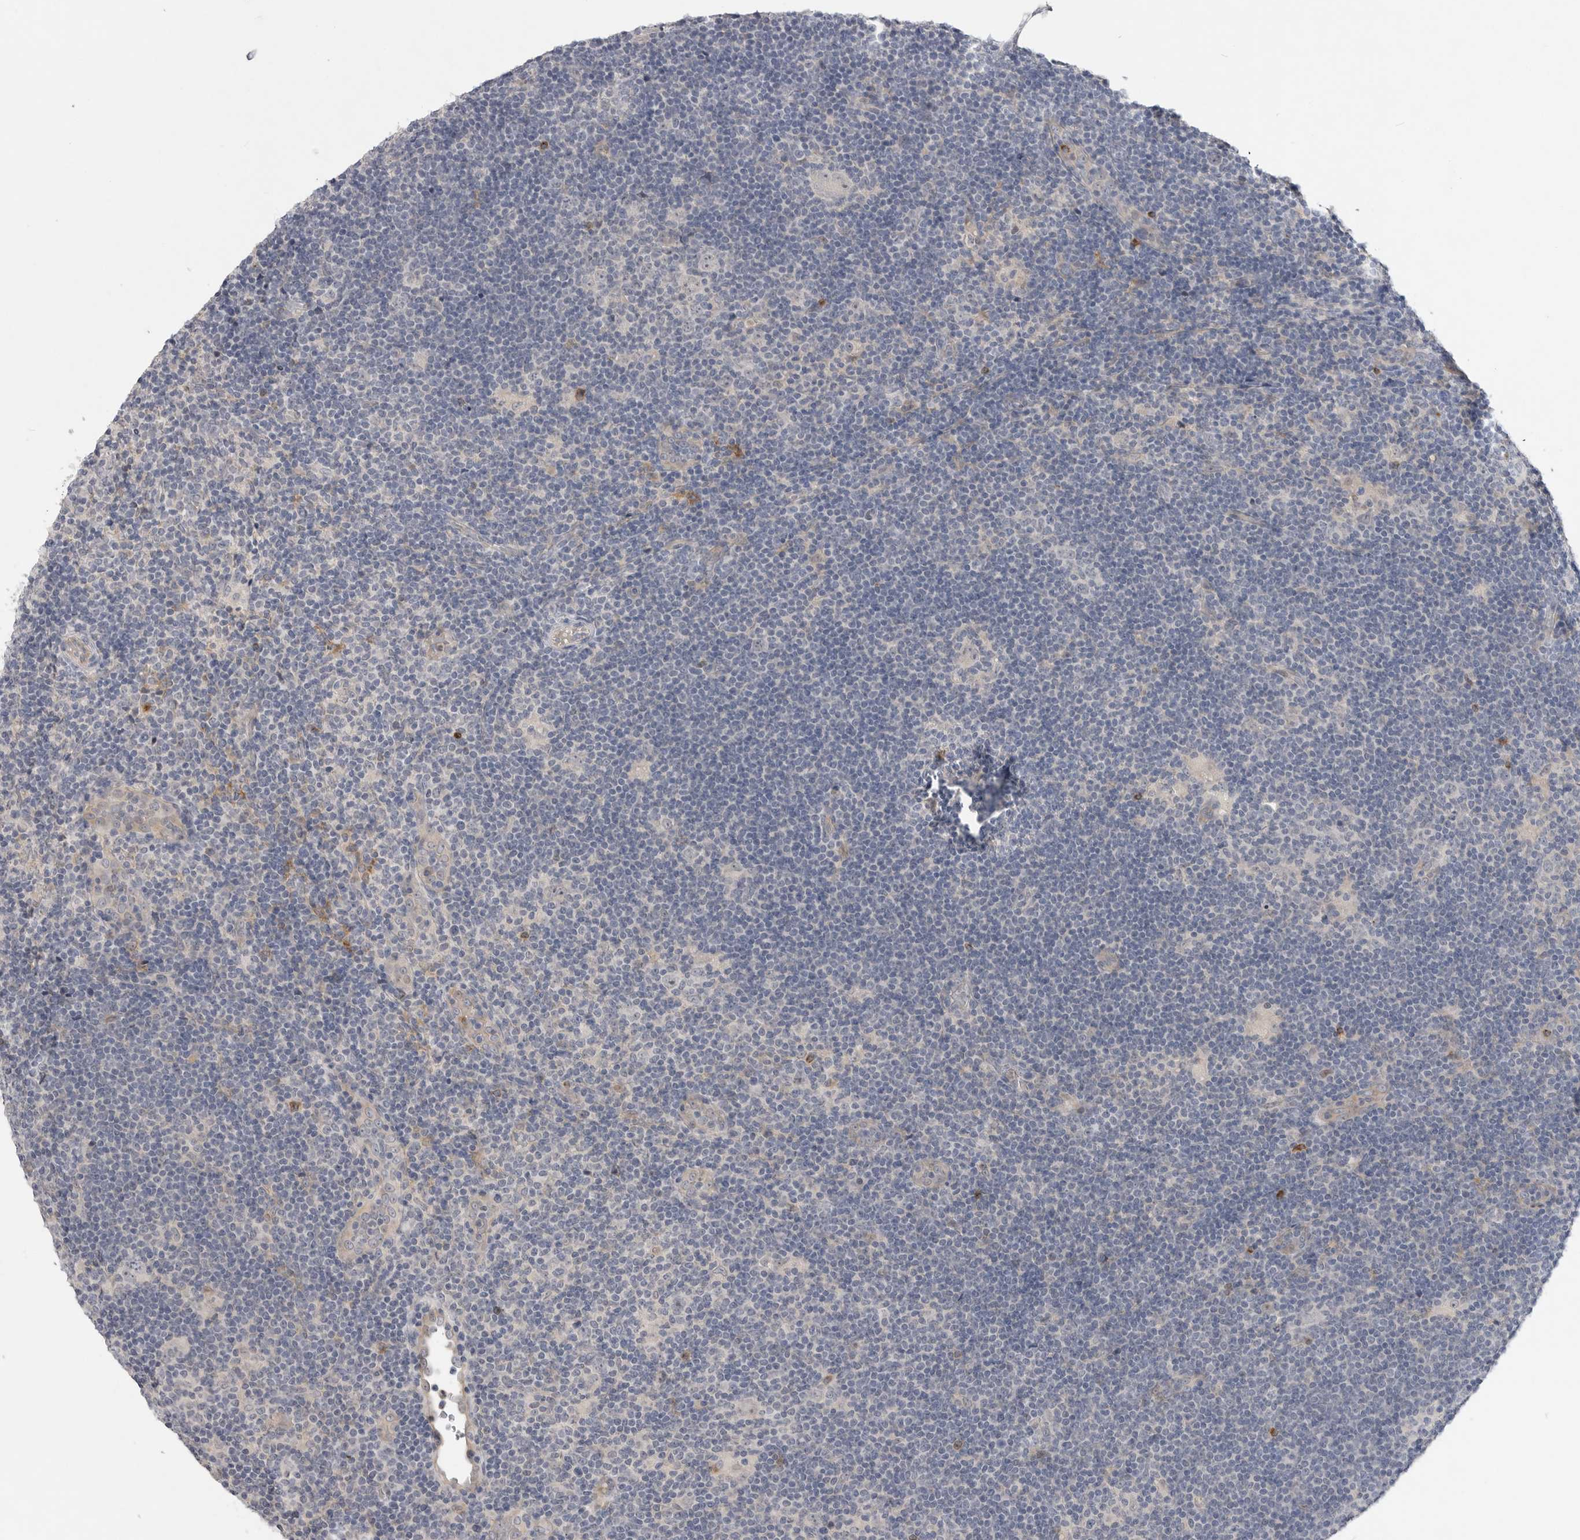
{"staining": {"intensity": "negative", "quantity": "none", "location": "none"}, "tissue": "lymphoma", "cell_type": "Tumor cells", "image_type": "cancer", "snomed": [{"axis": "morphology", "description": "Hodgkin's disease, NOS"}, {"axis": "topography", "description": "Lymph node"}], "caption": "Image shows no significant protein staining in tumor cells of Hodgkin's disease.", "gene": "ITGAD", "patient": {"sex": "female", "age": 57}}